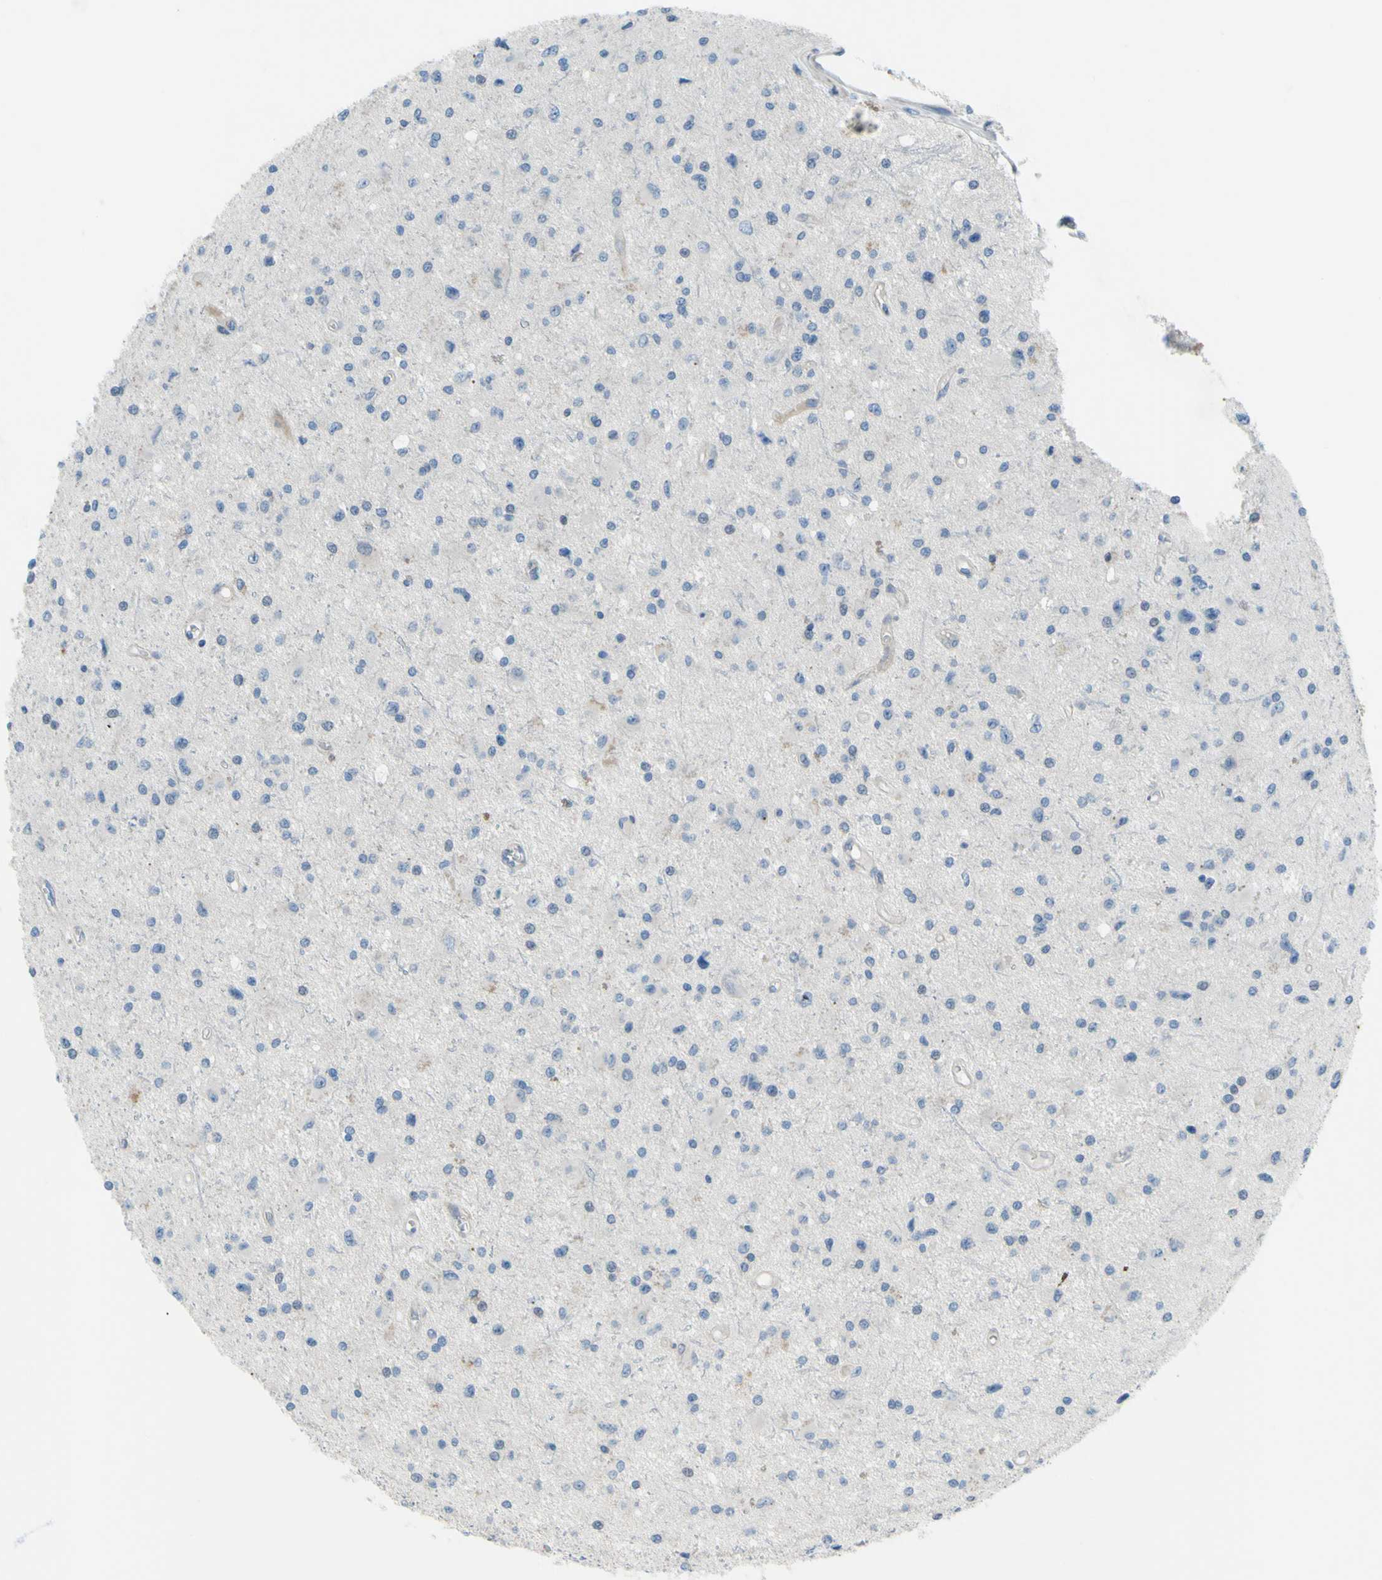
{"staining": {"intensity": "negative", "quantity": "none", "location": "none"}, "tissue": "glioma", "cell_type": "Tumor cells", "image_type": "cancer", "snomed": [{"axis": "morphology", "description": "Glioma, malignant, Low grade"}, {"axis": "topography", "description": "Brain"}], "caption": "IHC image of neoplastic tissue: human malignant glioma (low-grade) stained with DAB (3,3'-diaminobenzidine) demonstrates no significant protein positivity in tumor cells.", "gene": "PAK2", "patient": {"sex": "male", "age": 58}}